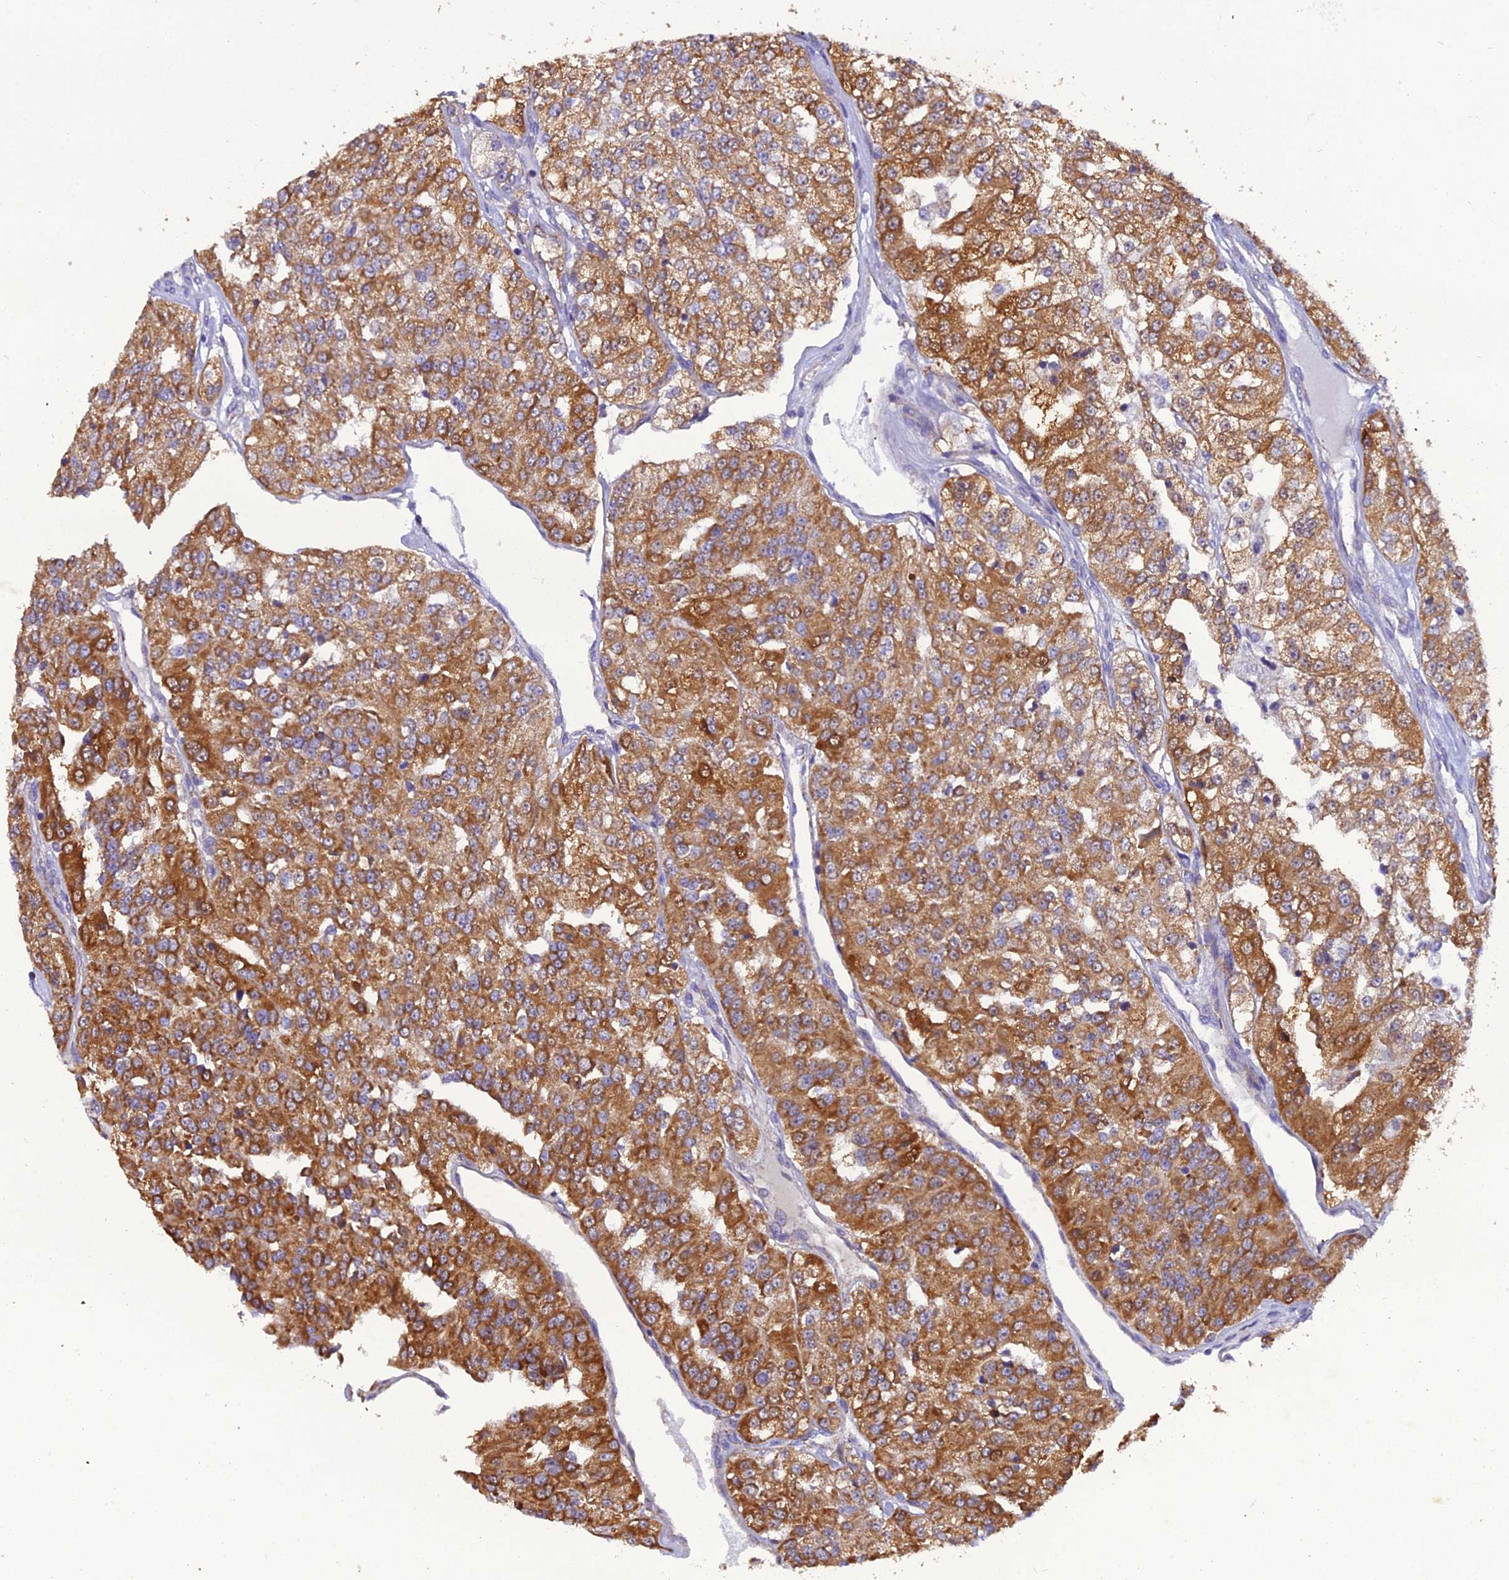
{"staining": {"intensity": "strong", "quantity": ">75%", "location": "cytoplasmic/membranous"}, "tissue": "renal cancer", "cell_type": "Tumor cells", "image_type": "cancer", "snomed": [{"axis": "morphology", "description": "Adenocarcinoma, NOS"}, {"axis": "topography", "description": "Kidney"}], "caption": "Strong cytoplasmic/membranous protein expression is identified in approximately >75% of tumor cells in renal adenocarcinoma.", "gene": "GPD1", "patient": {"sex": "female", "age": 63}}